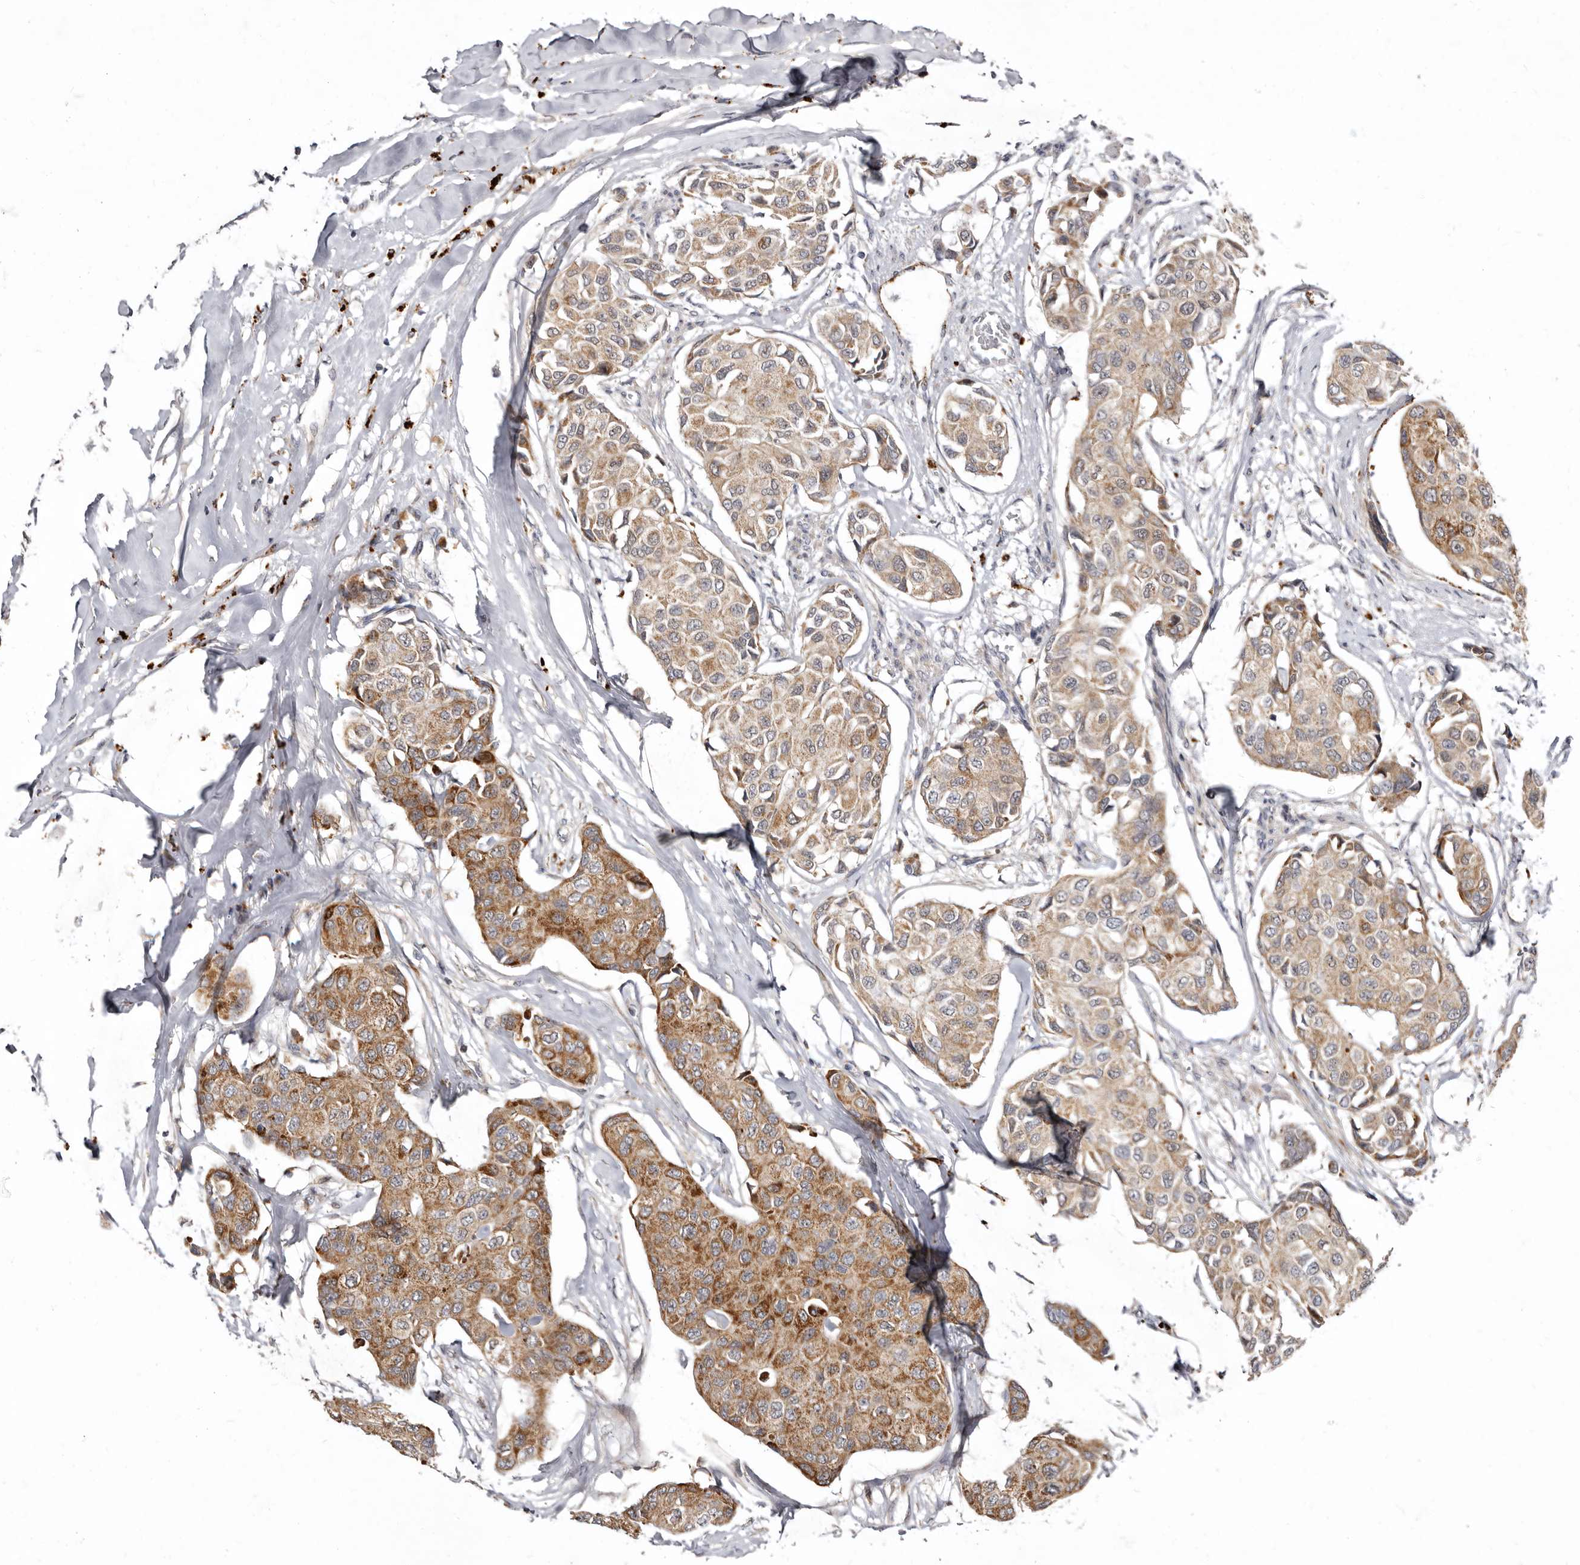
{"staining": {"intensity": "moderate", "quantity": ">75%", "location": "cytoplasmic/membranous"}, "tissue": "breast cancer", "cell_type": "Tumor cells", "image_type": "cancer", "snomed": [{"axis": "morphology", "description": "Duct carcinoma"}, {"axis": "topography", "description": "Breast"}], "caption": "An image showing moderate cytoplasmic/membranous staining in approximately >75% of tumor cells in breast cancer, as visualized by brown immunohistochemical staining.", "gene": "SMC4", "patient": {"sex": "female", "age": 80}}